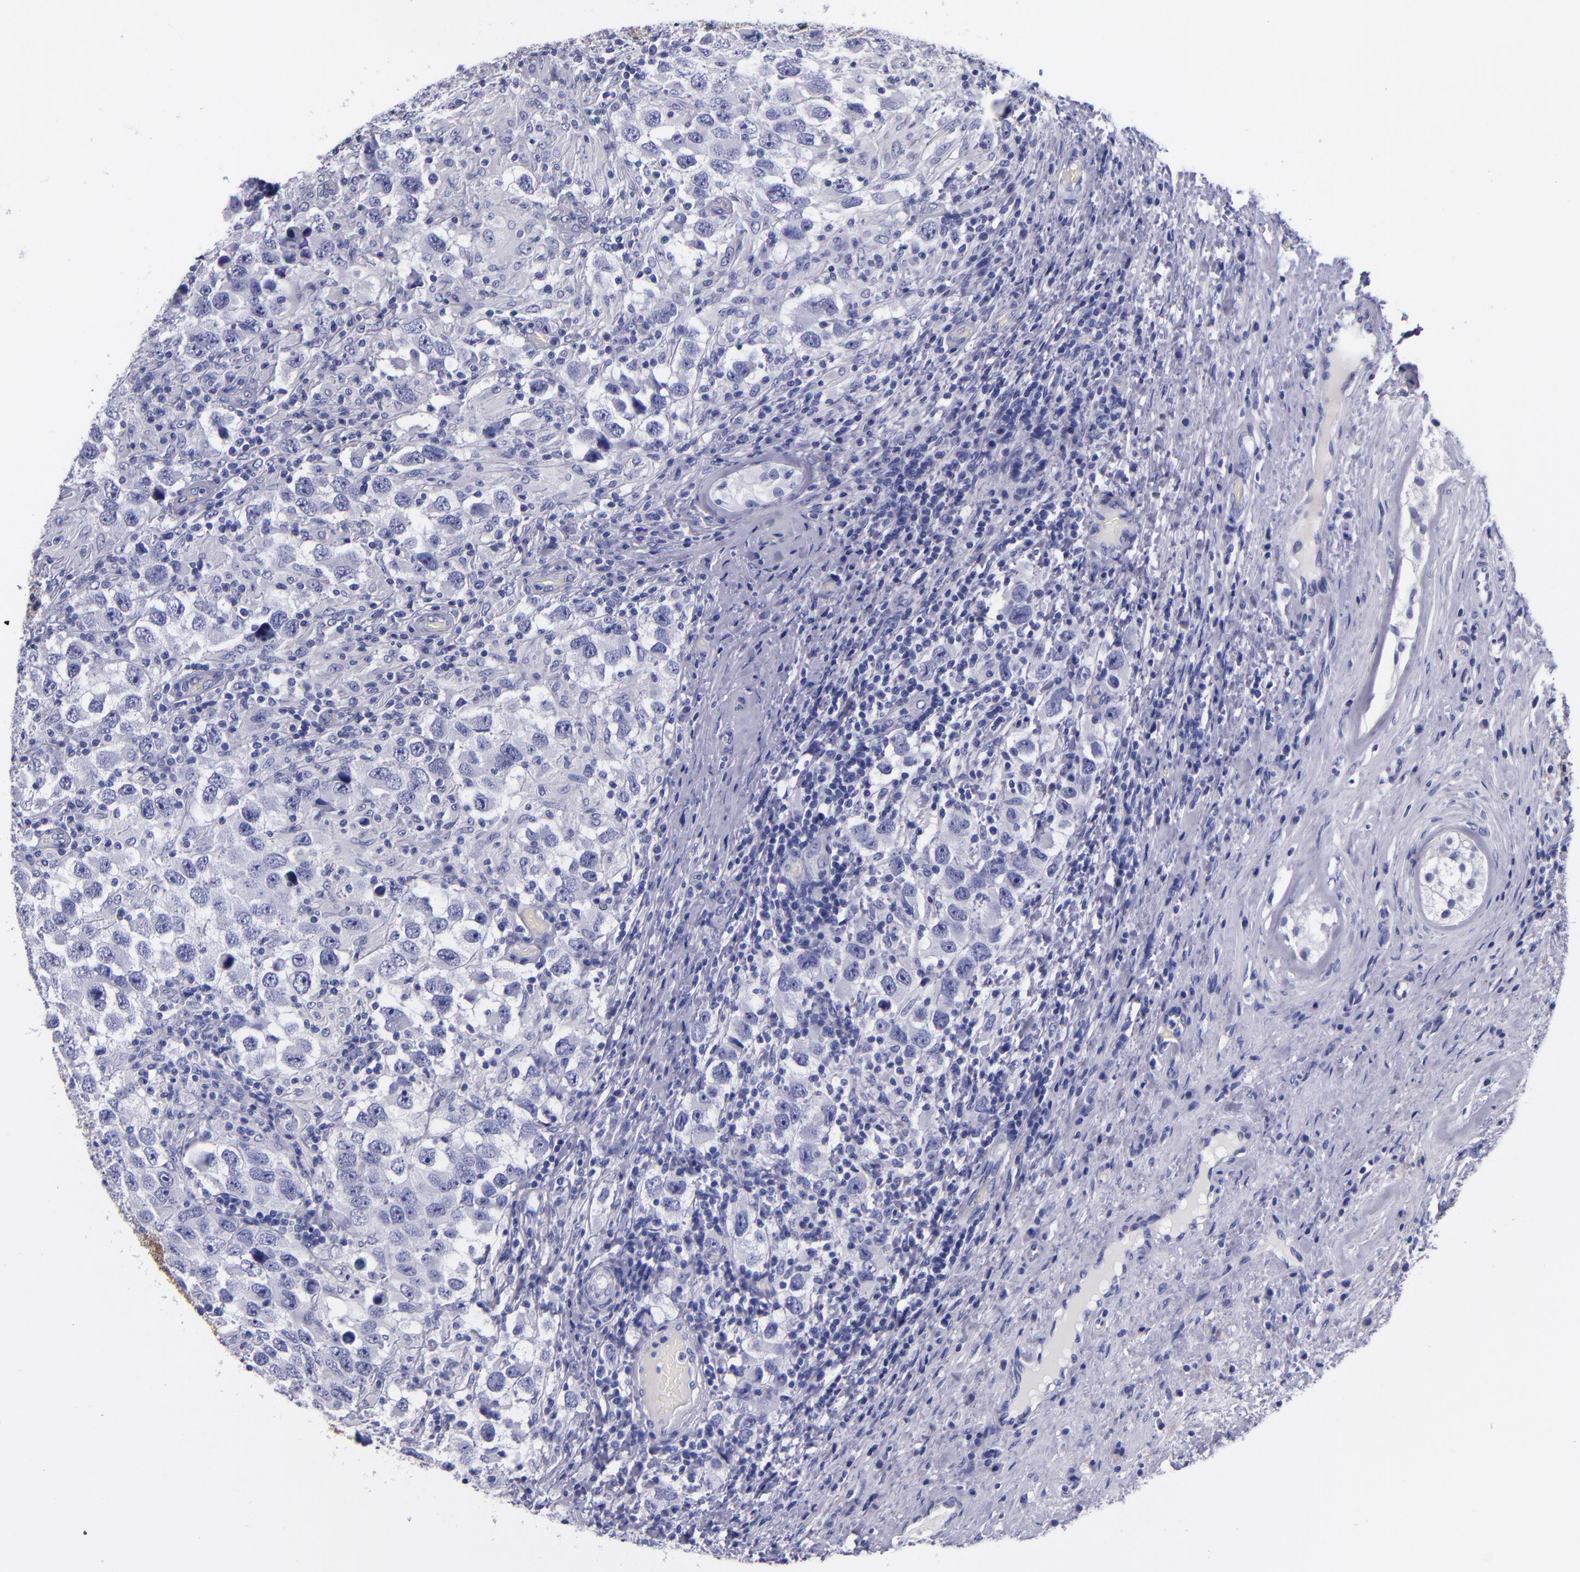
{"staining": {"intensity": "negative", "quantity": "none", "location": "none"}, "tissue": "testis cancer", "cell_type": "Tumor cells", "image_type": "cancer", "snomed": [{"axis": "morphology", "description": "Carcinoma, Embryonal, NOS"}, {"axis": "topography", "description": "Testis"}], "caption": "Tumor cells are negative for brown protein staining in testis embryonal carcinoma.", "gene": "SV2A", "patient": {"sex": "male", "age": 21}}